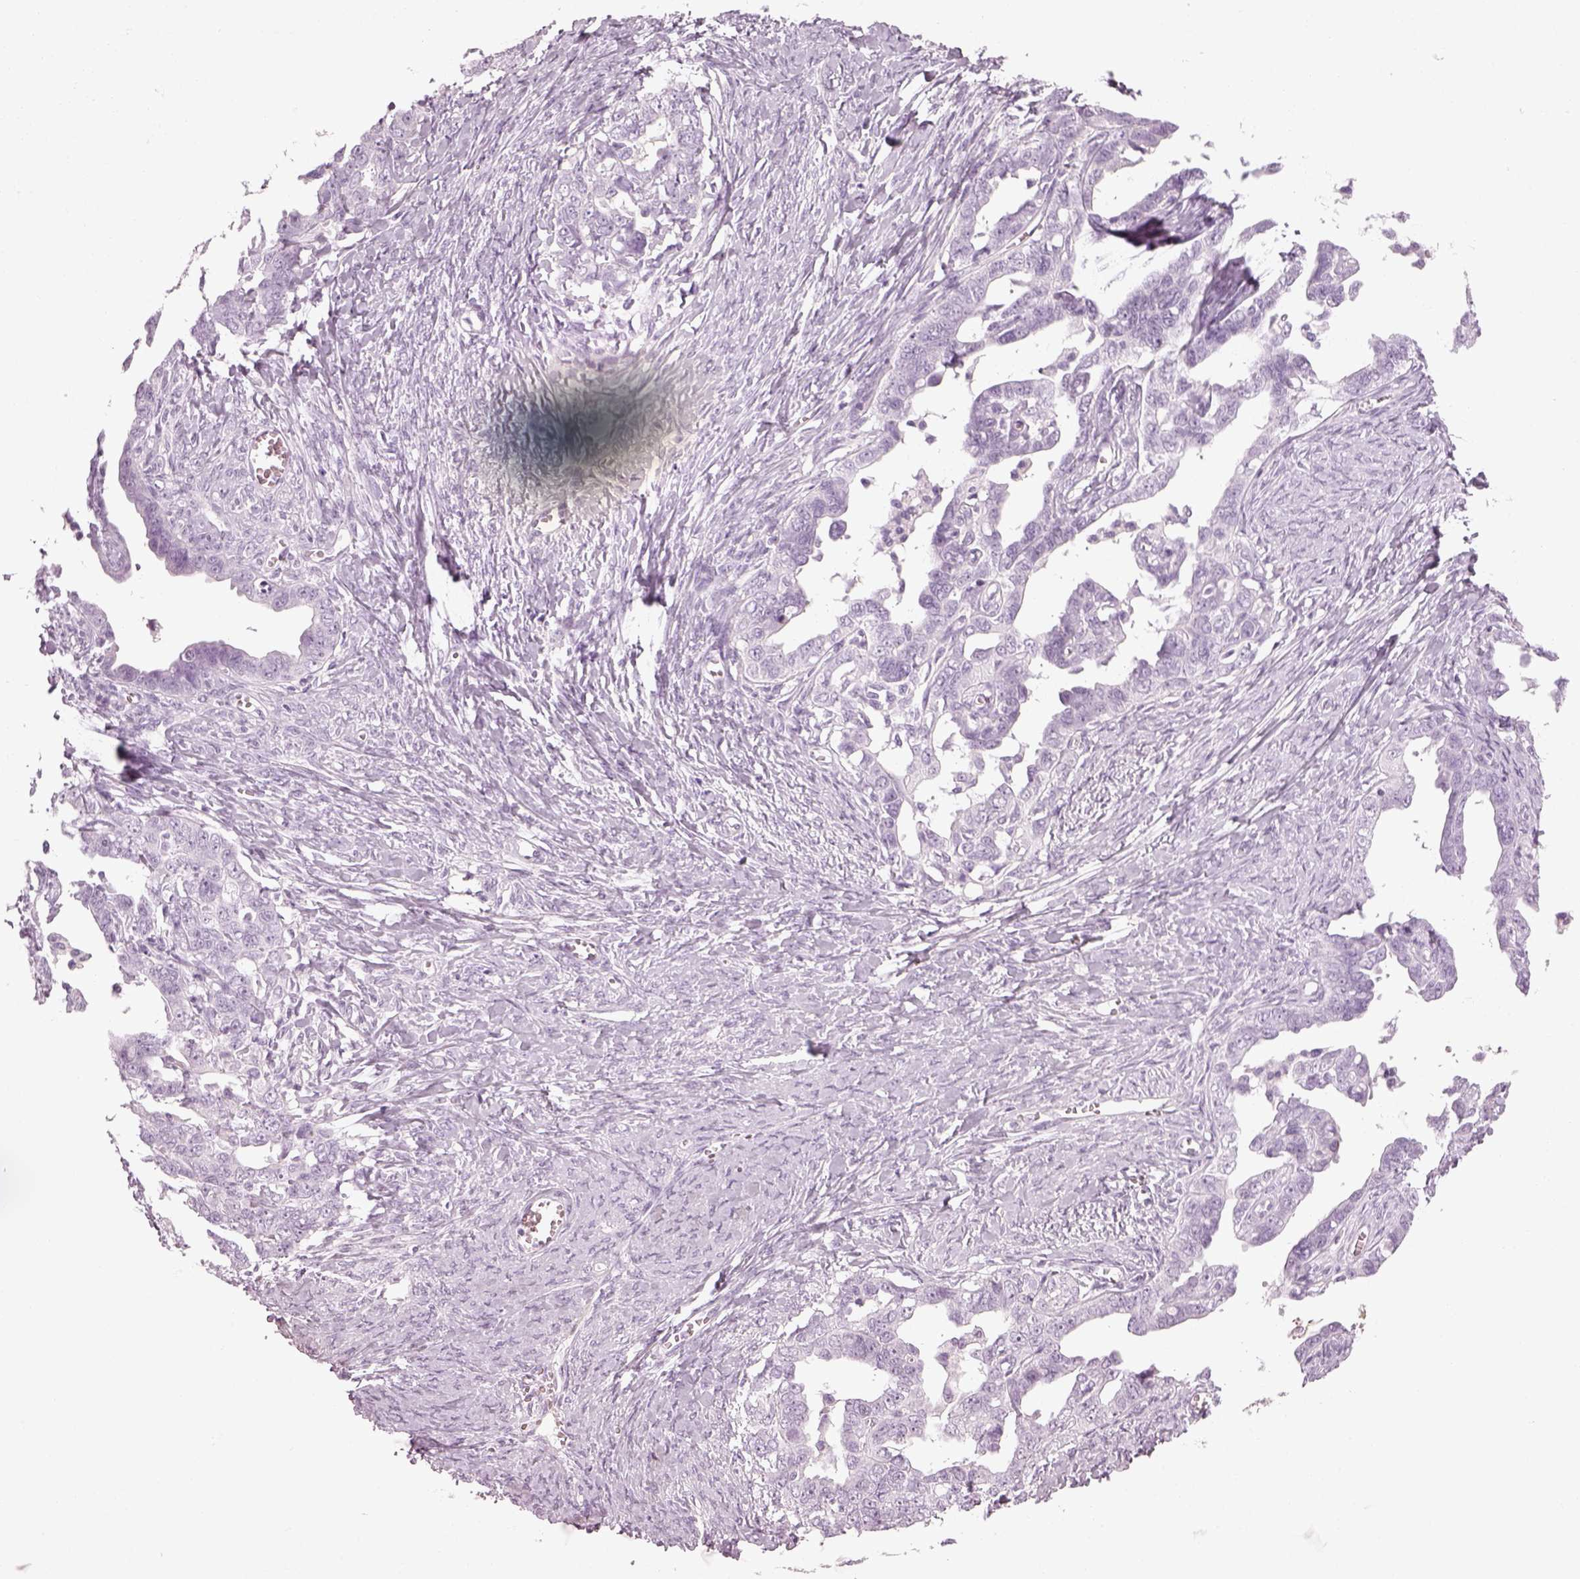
{"staining": {"intensity": "negative", "quantity": "none", "location": "none"}, "tissue": "ovarian cancer", "cell_type": "Tumor cells", "image_type": "cancer", "snomed": [{"axis": "morphology", "description": "Cystadenocarcinoma, serous, NOS"}, {"axis": "topography", "description": "Ovary"}], "caption": "Immunohistochemistry of ovarian serous cystadenocarcinoma demonstrates no expression in tumor cells. (Brightfield microscopy of DAB IHC at high magnification).", "gene": "GAS2L2", "patient": {"sex": "female", "age": 69}}